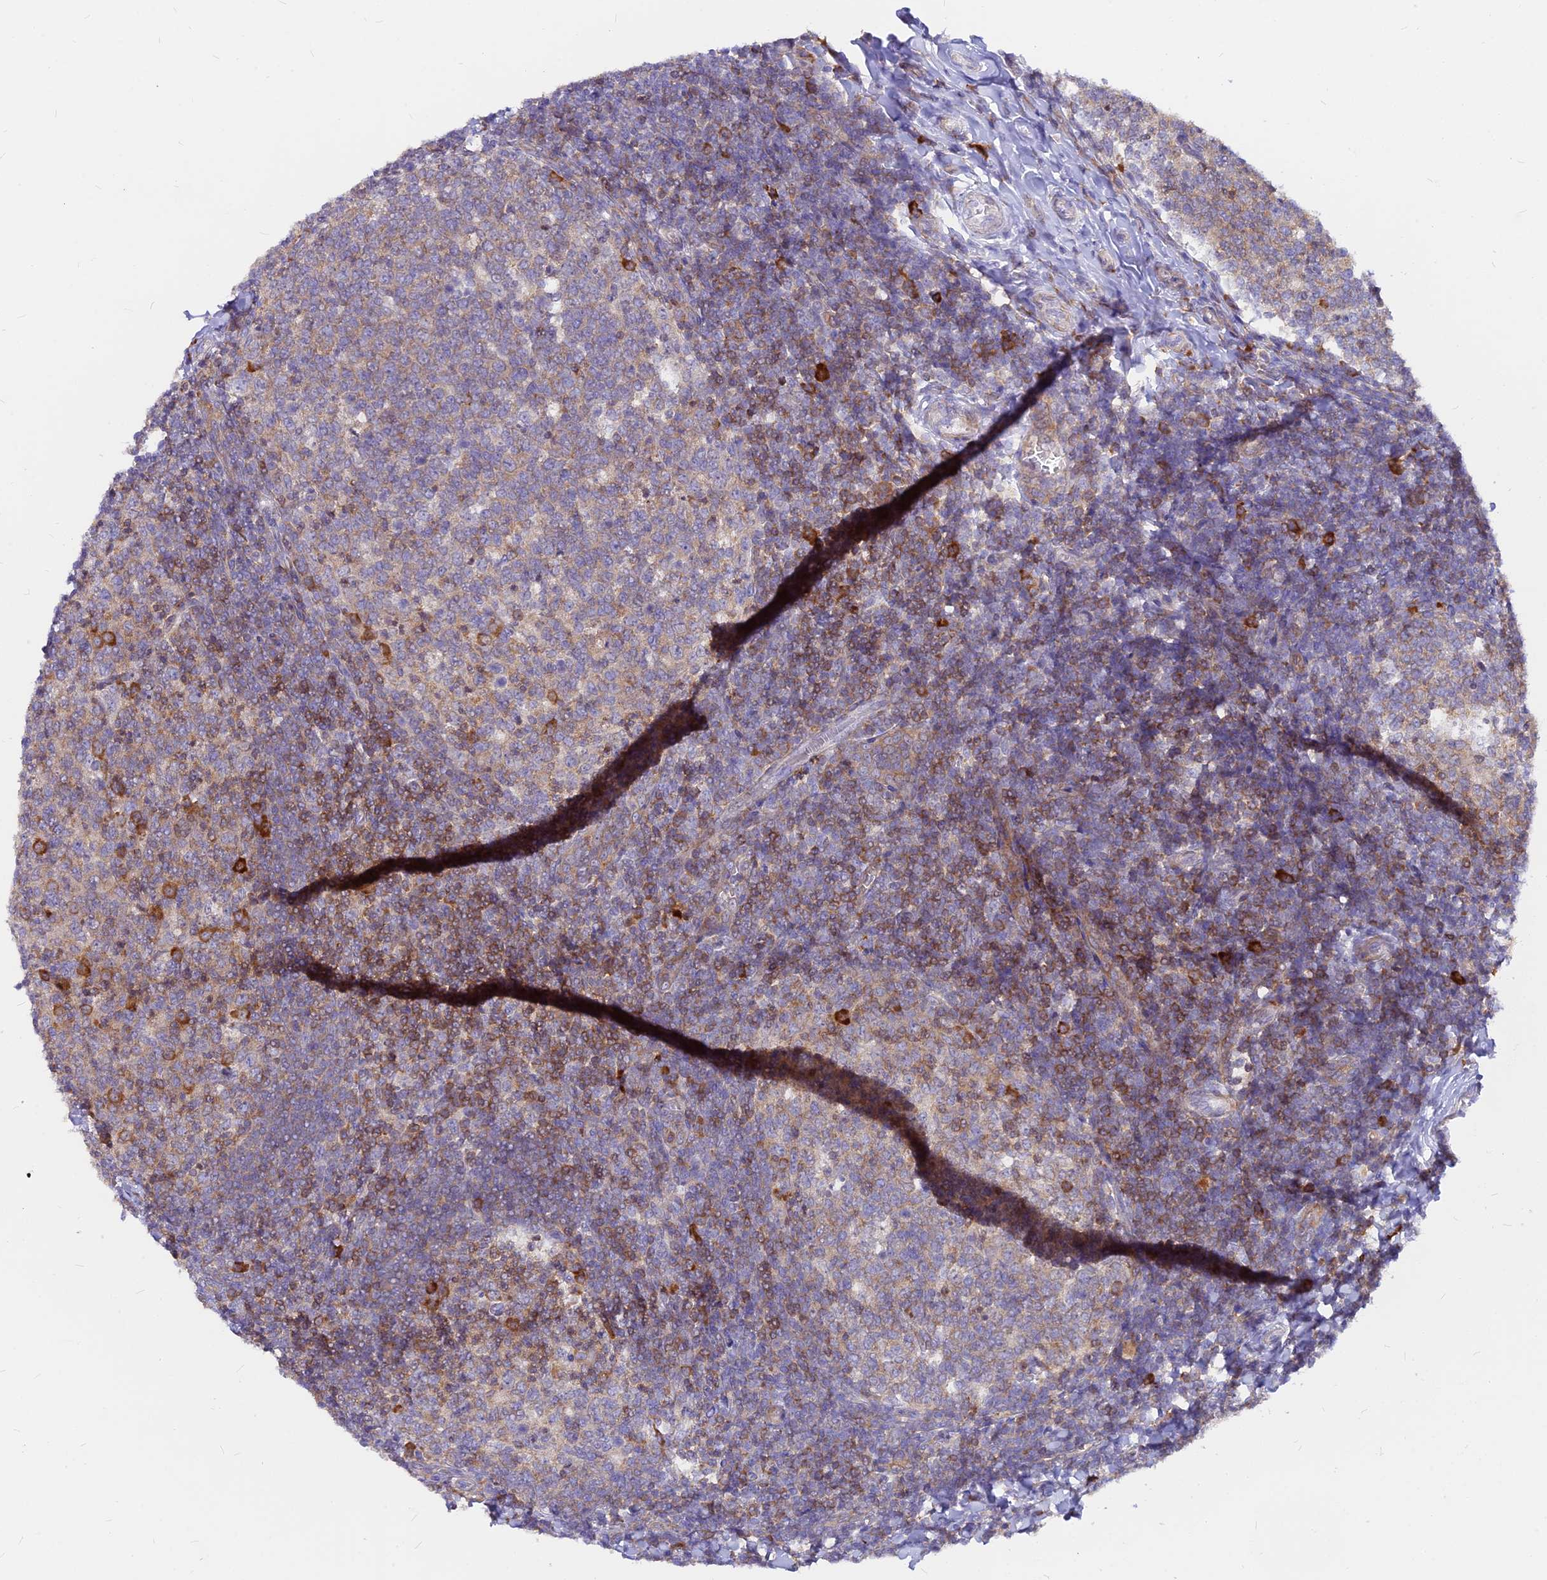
{"staining": {"intensity": "moderate", "quantity": "<25%", "location": "cytoplasmic/membranous"}, "tissue": "tonsil", "cell_type": "Germinal center cells", "image_type": "normal", "snomed": [{"axis": "morphology", "description": "Normal tissue, NOS"}, {"axis": "topography", "description": "Tonsil"}], "caption": "Protein analysis of normal tonsil demonstrates moderate cytoplasmic/membranous positivity in approximately <25% of germinal center cells.", "gene": "DENND2D", "patient": {"sex": "female", "age": 19}}